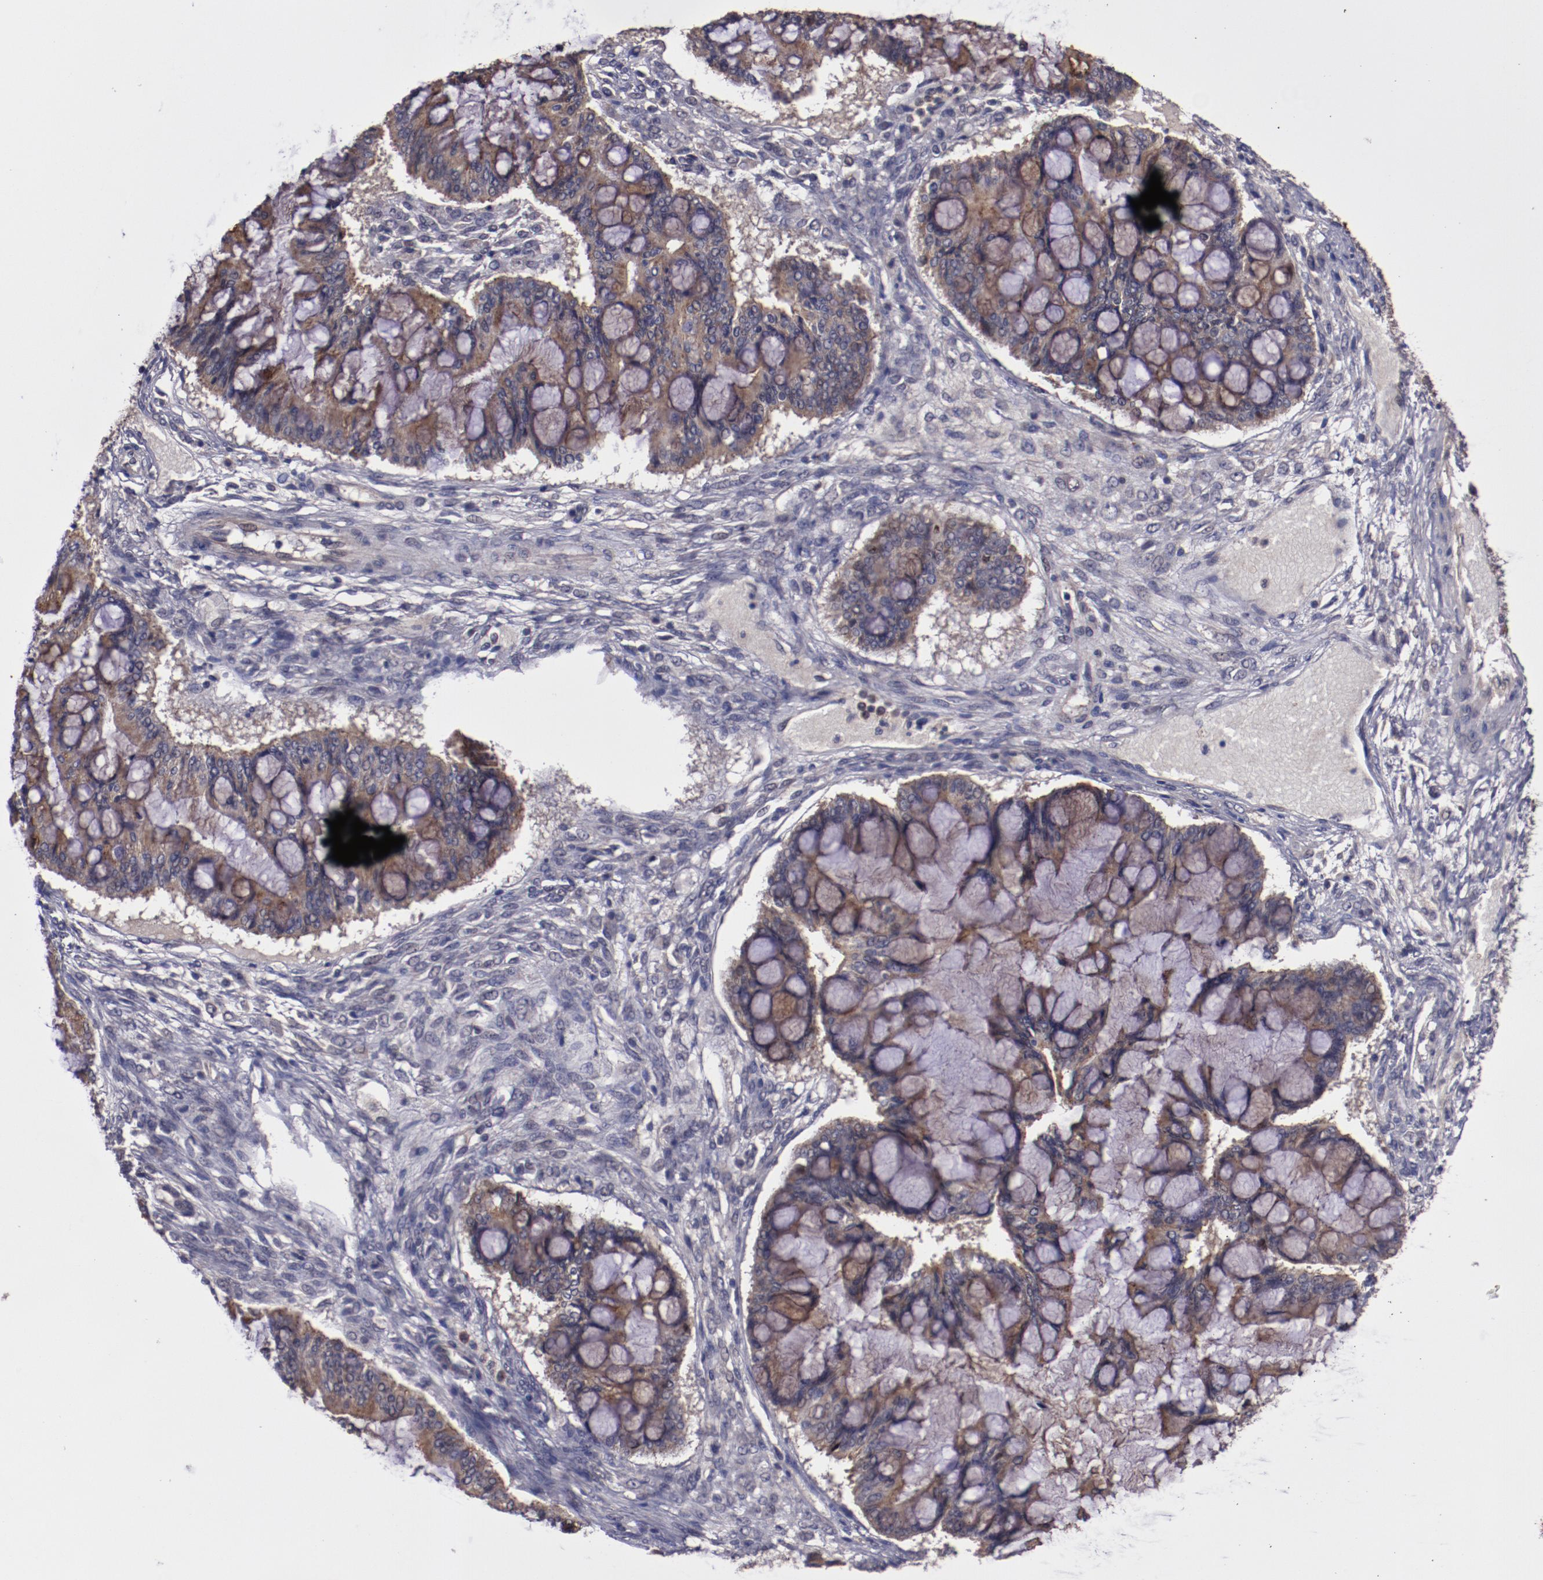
{"staining": {"intensity": "moderate", "quantity": ">75%", "location": "cytoplasmic/membranous"}, "tissue": "ovarian cancer", "cell_type": "Tumor cells", "image_type": "cancer", "snomed": [{"axis": "morphology", "description": "Cystadenocarcinoma, mucinous, NOS"}, {"axis": "topography", "description": "Ovary"}], "caption": "An image showing moderate cytoplasmic/membranous expression in about >75% of tumor cells in ovarian cancer (mucinous cystadenocarcinoma), as visualized by brown immunohistochemical staining.", "gene": "FTSJ1", "patient": {"sex": "female", "age": 73}}